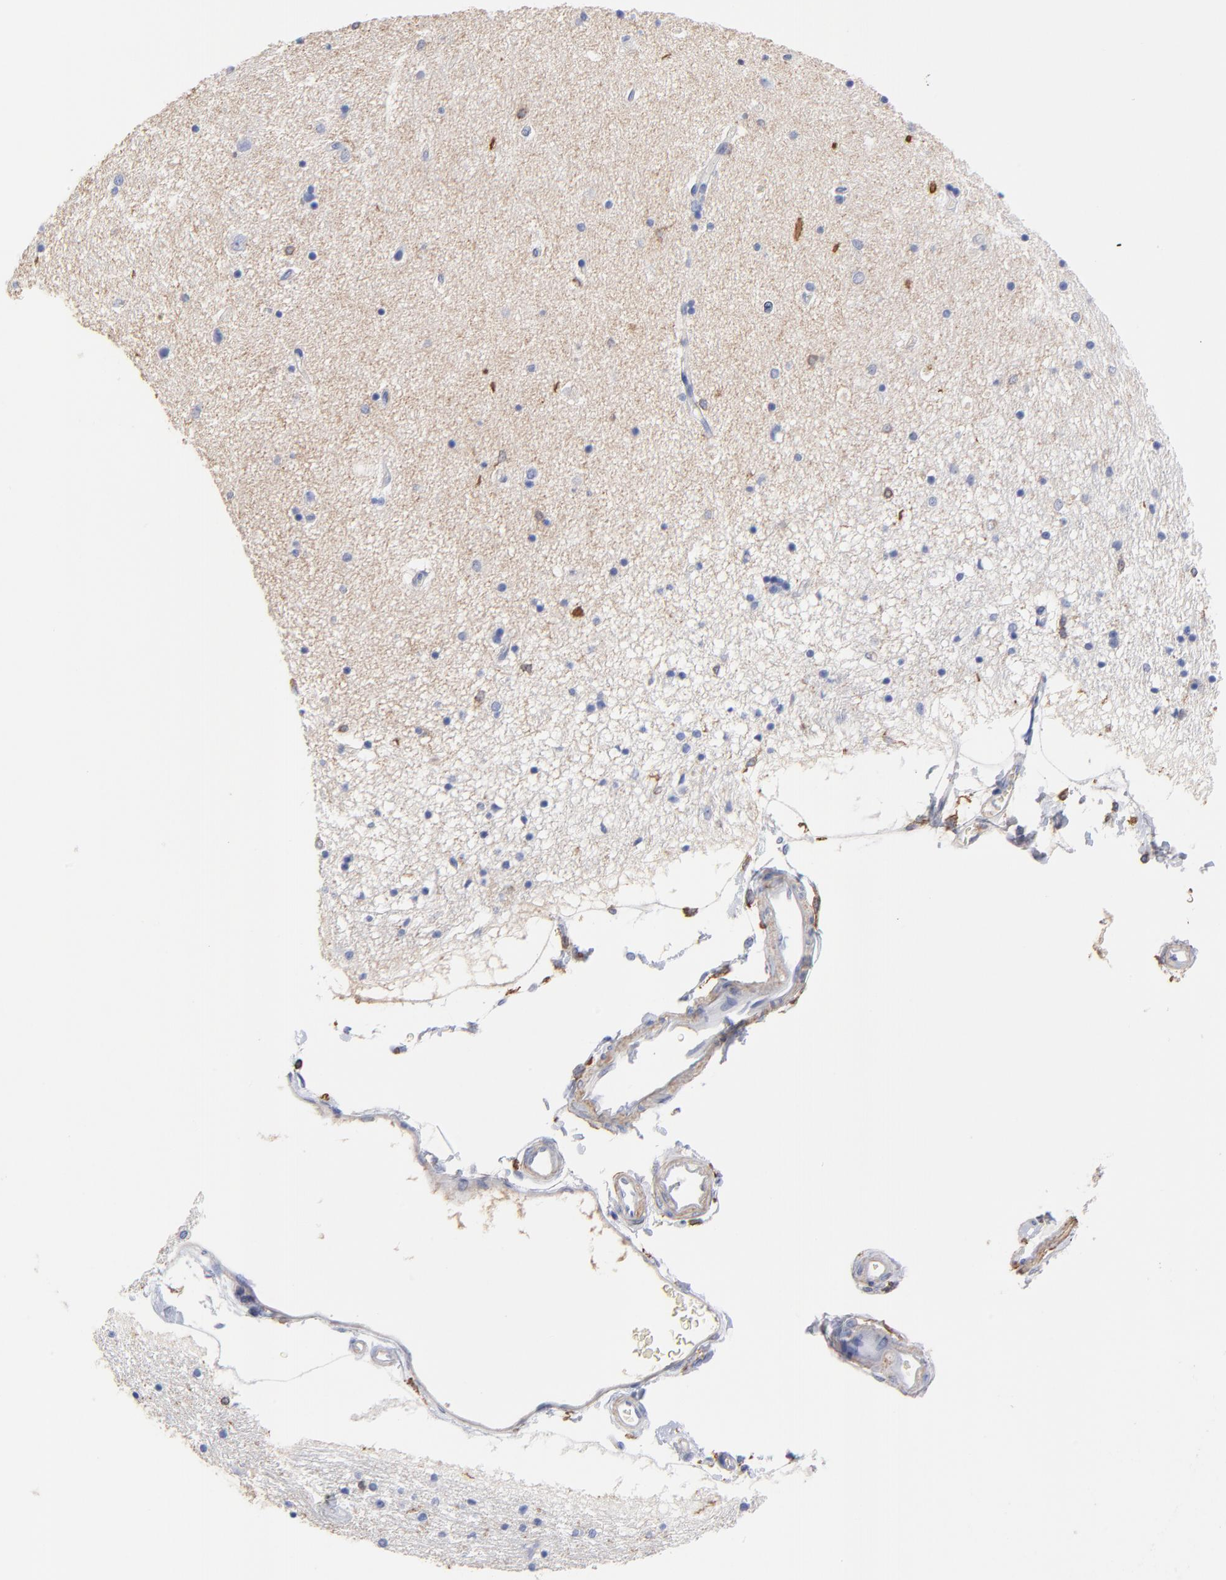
{"staining": {"intensity": "negative", "quantity": "none", "location": "none"}, "tissue": "hippocampus", "cell_type": "Glial cells", "image_type": "normal", "snomed": [{"axis": "morphology", "description": "Normal tissue, NOS"}, {"axis": "topography", "description": "Hippocampus"}], "caption": "IHC image of normal hippocampus: human hippocampus stained with DAB (3,3'-diaminobenzidine) reveals no significant protein staining in glial cells. Brightfield microscopy of immunohistochemistry (IHC) stained with DAB (3,3'-diaminobenzidine) (brown) and hematoxylin (blue), captured at high magnification.", "gene": "ASL", "patient": {"sex": "female", "age": 54}}